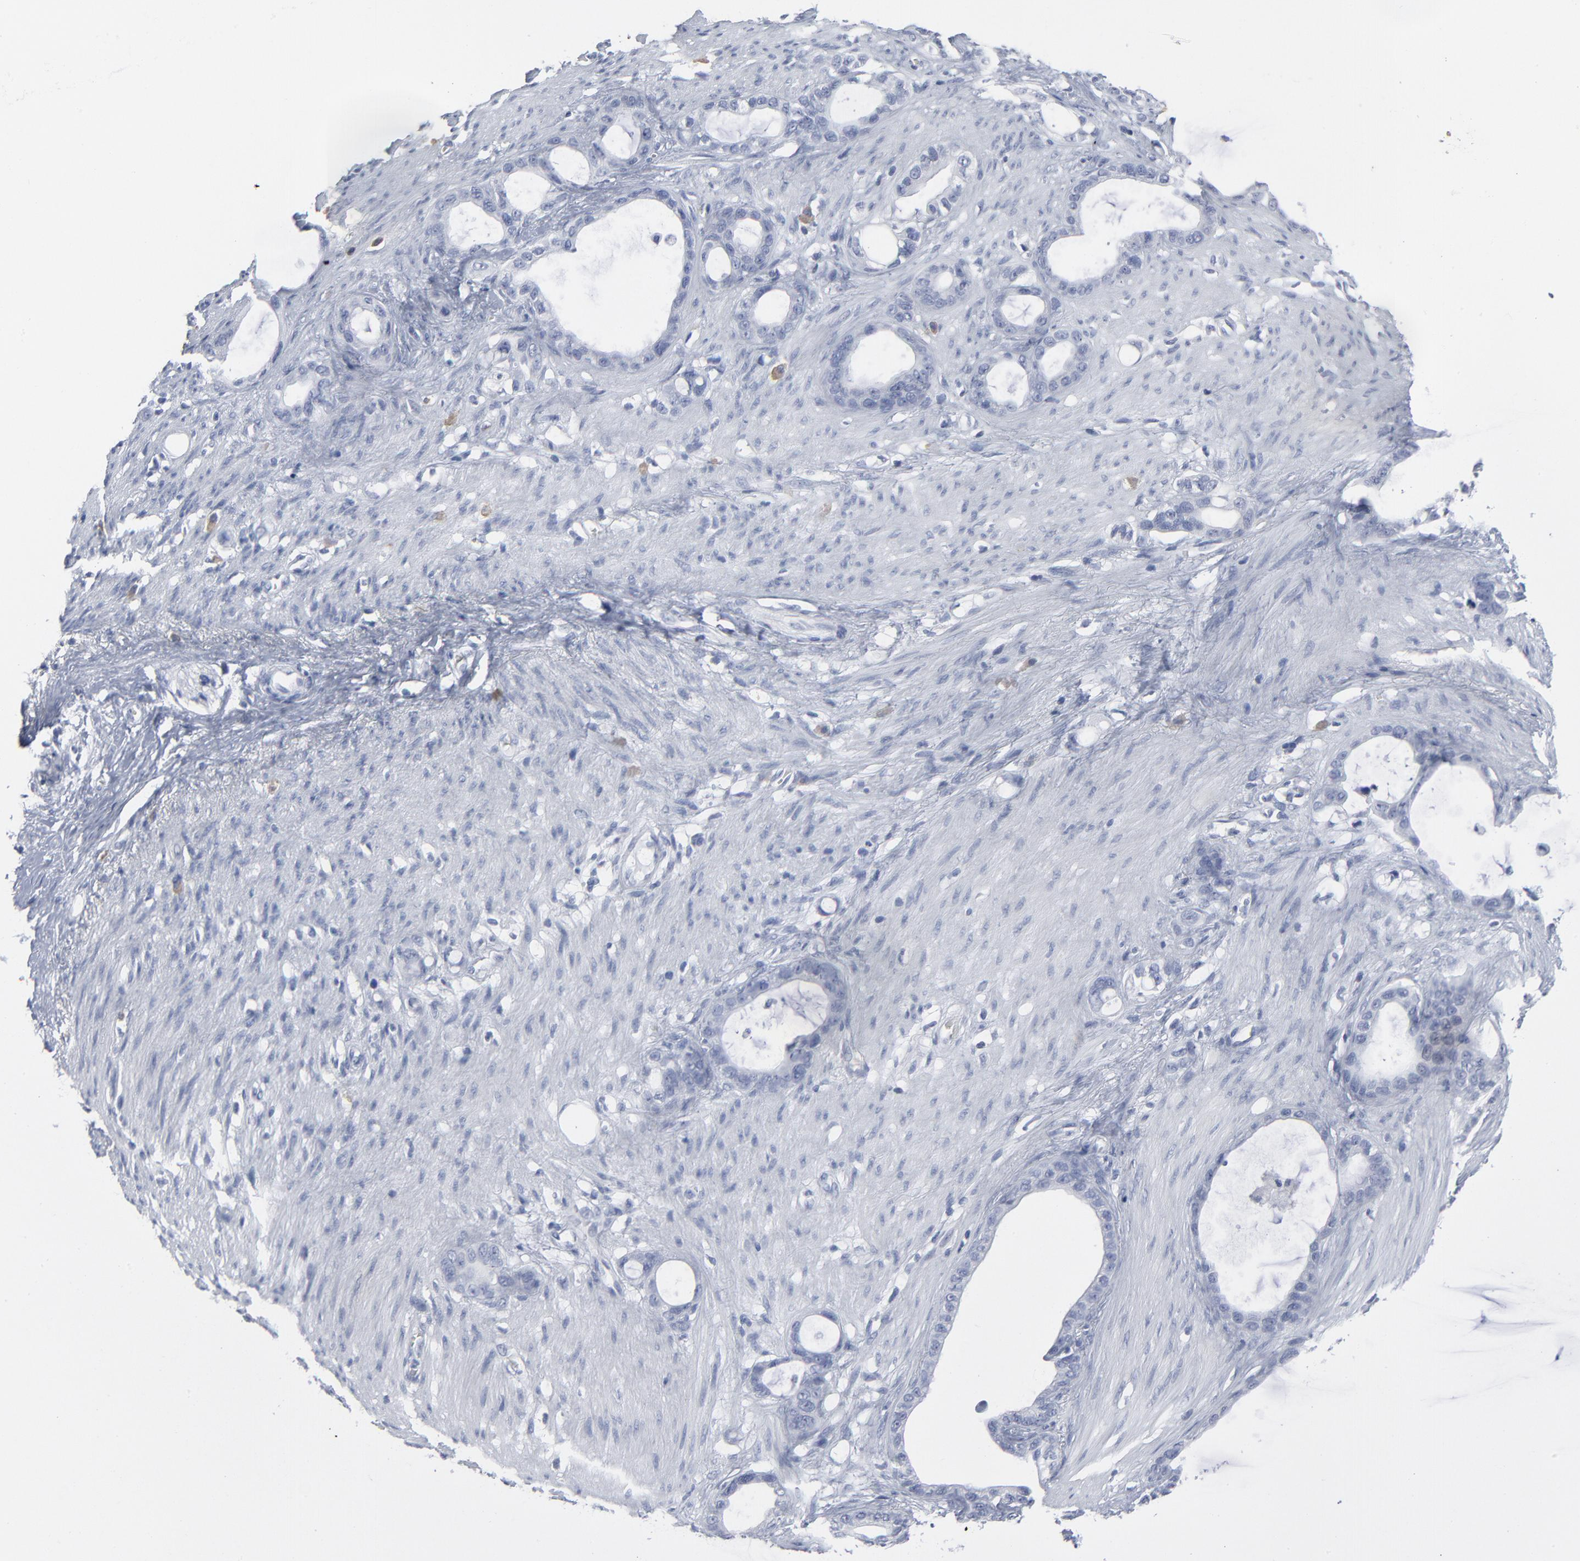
{"staining": {"intensity": "negative", "quantity": "none", "location": "none"}, "tissue": "stomach cancer", "cell_type": "Tumor cells", "image_type": "cancer", "snomed": [{"axis": "morphology", "description": "Adenocarcinoma, NOS"}, {"axis": "topography", "description": "Stomach"}], "caption": "This histopathology image is of stomach cancer stained with immunohistochemistry to label a protein in brown with the nuclei are counter-stained blue. There is no staining in tumor cells.", "gene": "PAGE1", "patient": {"sex": "female", "age": 75}}